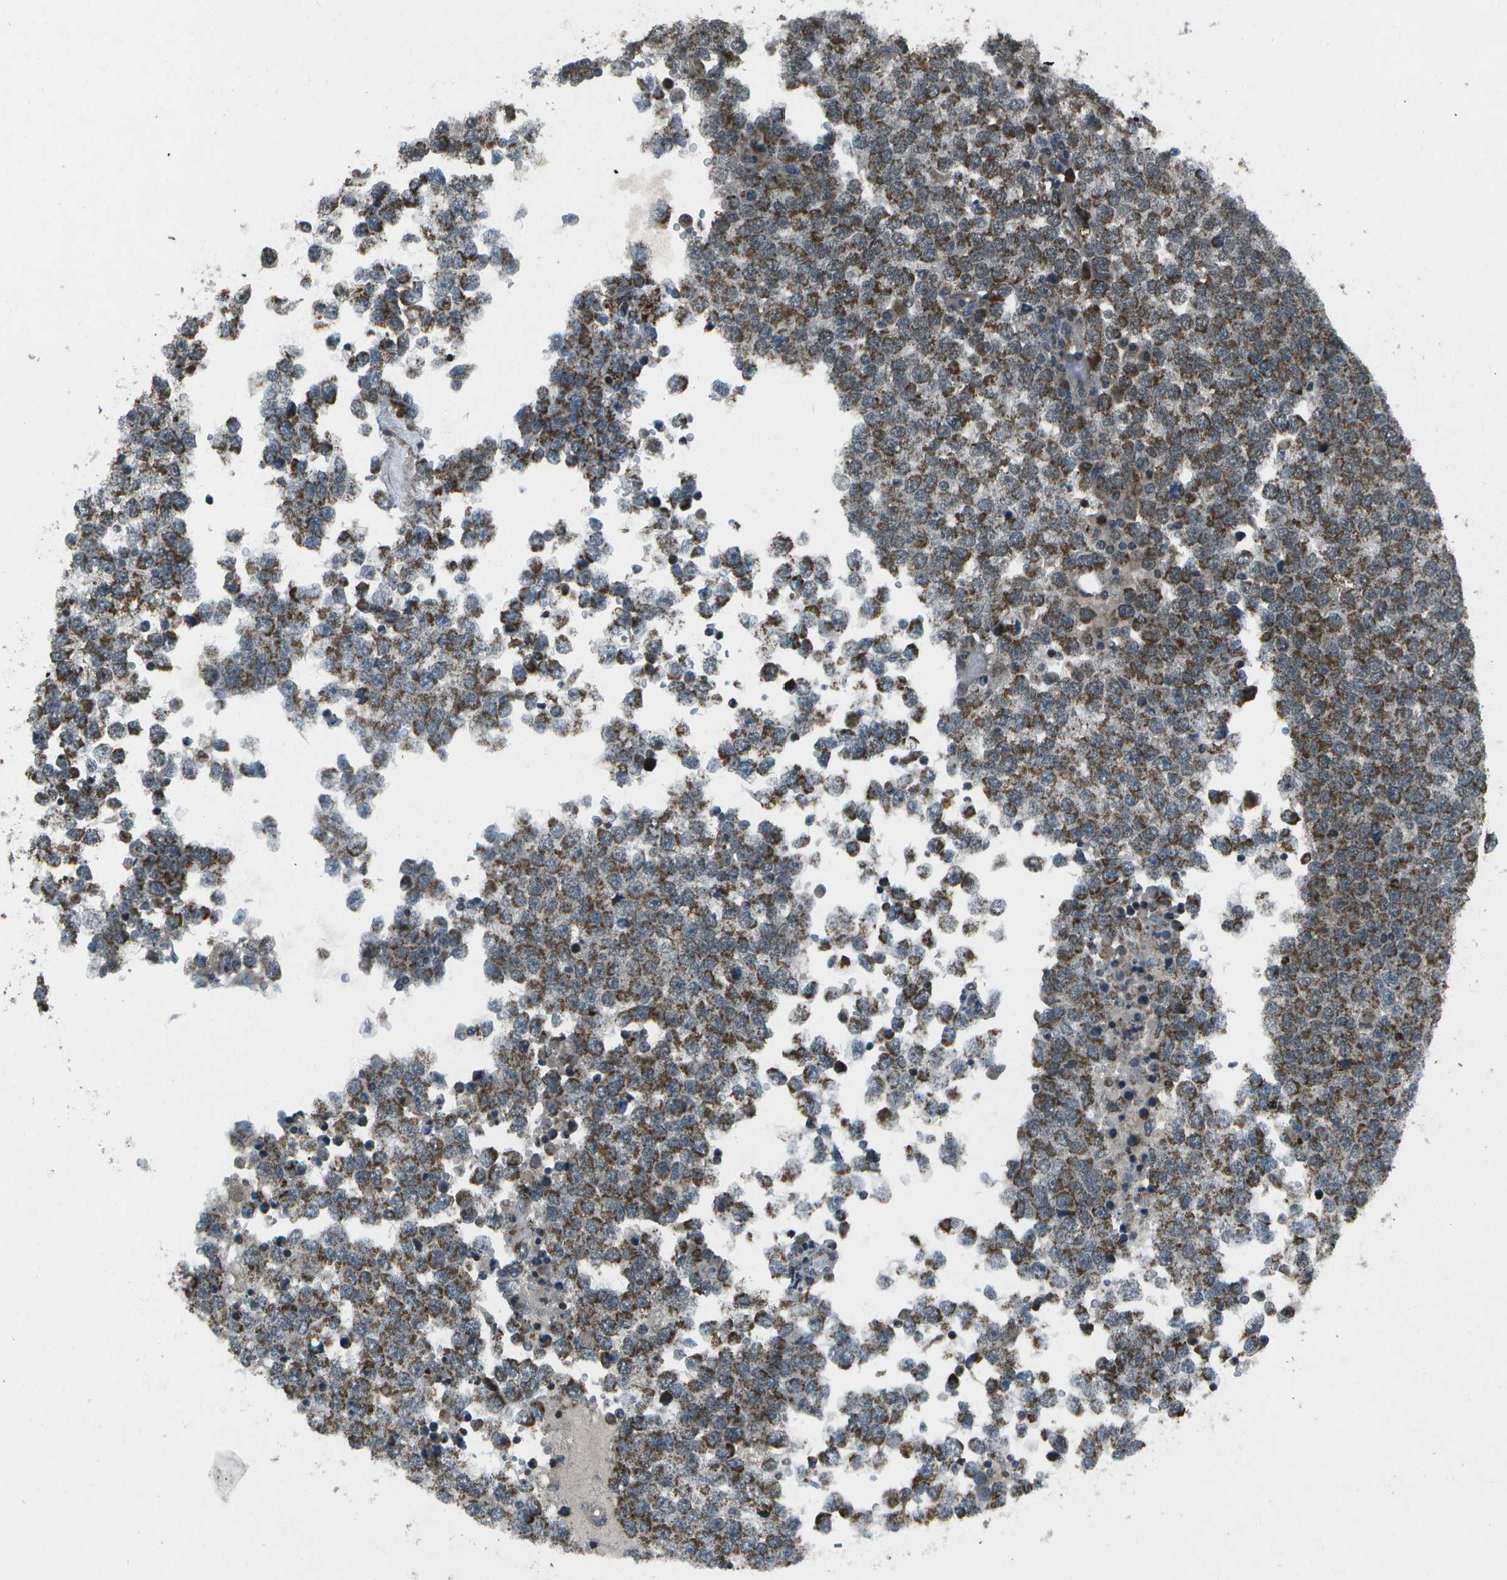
{"staining": {"intensity": "moderate", "quantity": ">75%", "location": "cytoplasmic/membranous"}, "tissue": "testis cancer", "cell_type": "Tumor cells", "image_type": "cancer", "snomed": [{"axis": "morphology", "description": "Seminoma, NOS"}, {"axis": "topography", "description": "Testis"}], "caption": "Immunohistochemistry (IHC) of human testis seminoma exhibits medium levels of moderate cytoplasmic/membranous staining in about >75% of tumor cells.", "gene": "EIF2AK1", "patient": {"sex": "male", "age": 65}}